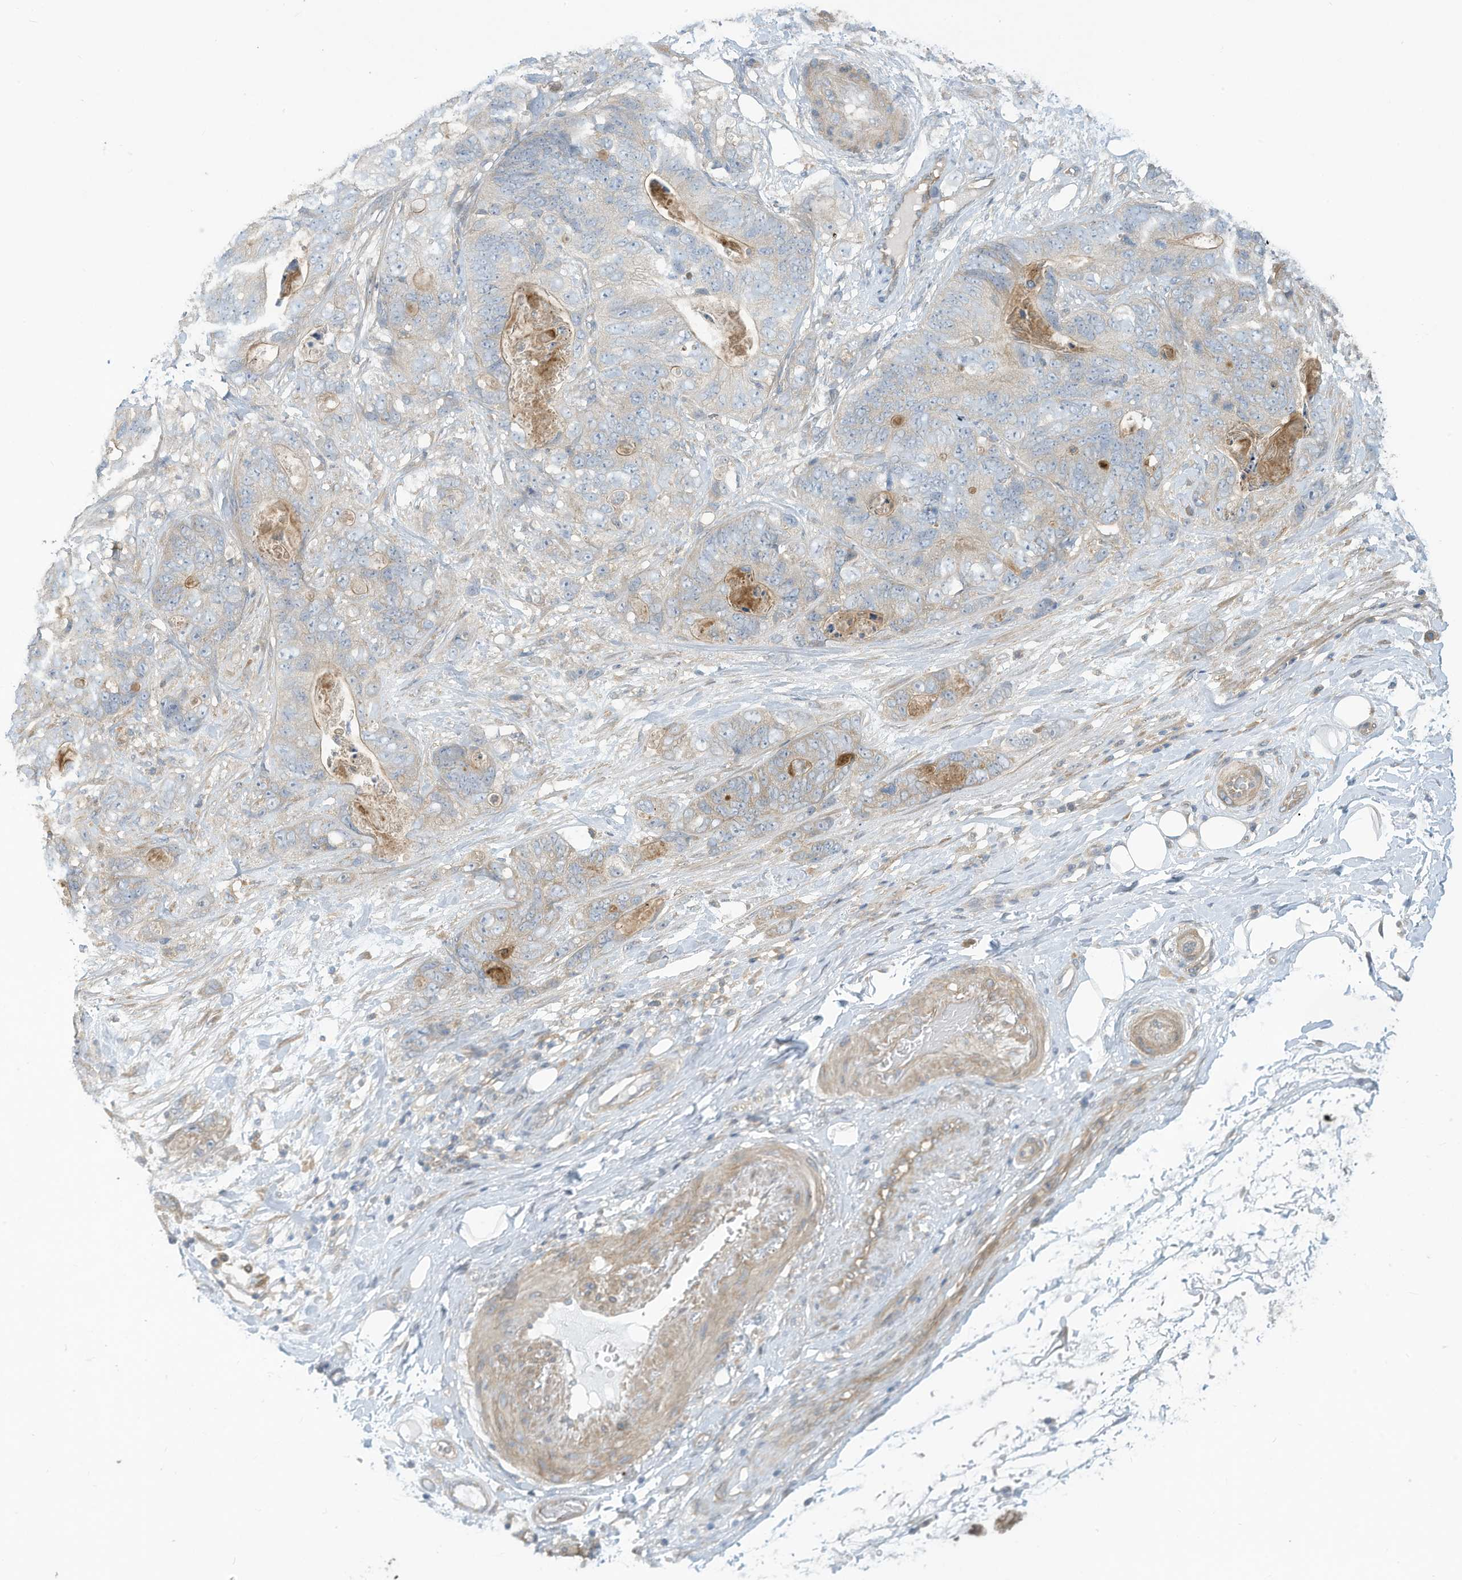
{"staining": {"intensity": "negative", "quantity": "none", "location": "none"}, "tissue": "stomach cancer", "cell_type": "Tumor cells", "image_type": "cancer", "snomed": [{"axis": "morphology", "description": "Normal tissue, NOS"}, {"axis": "morphology", "description": "Adenocarcinoma, NOS"}, {"axis": "topography", "description": "Stomach"}], "caption": "Immunohistochemical staining of human stomach adenocarcinoma demonstrates no significant staining in tumor cells.", "gene": "ADI1", "patient": {"sex": "female", "age": 89}}